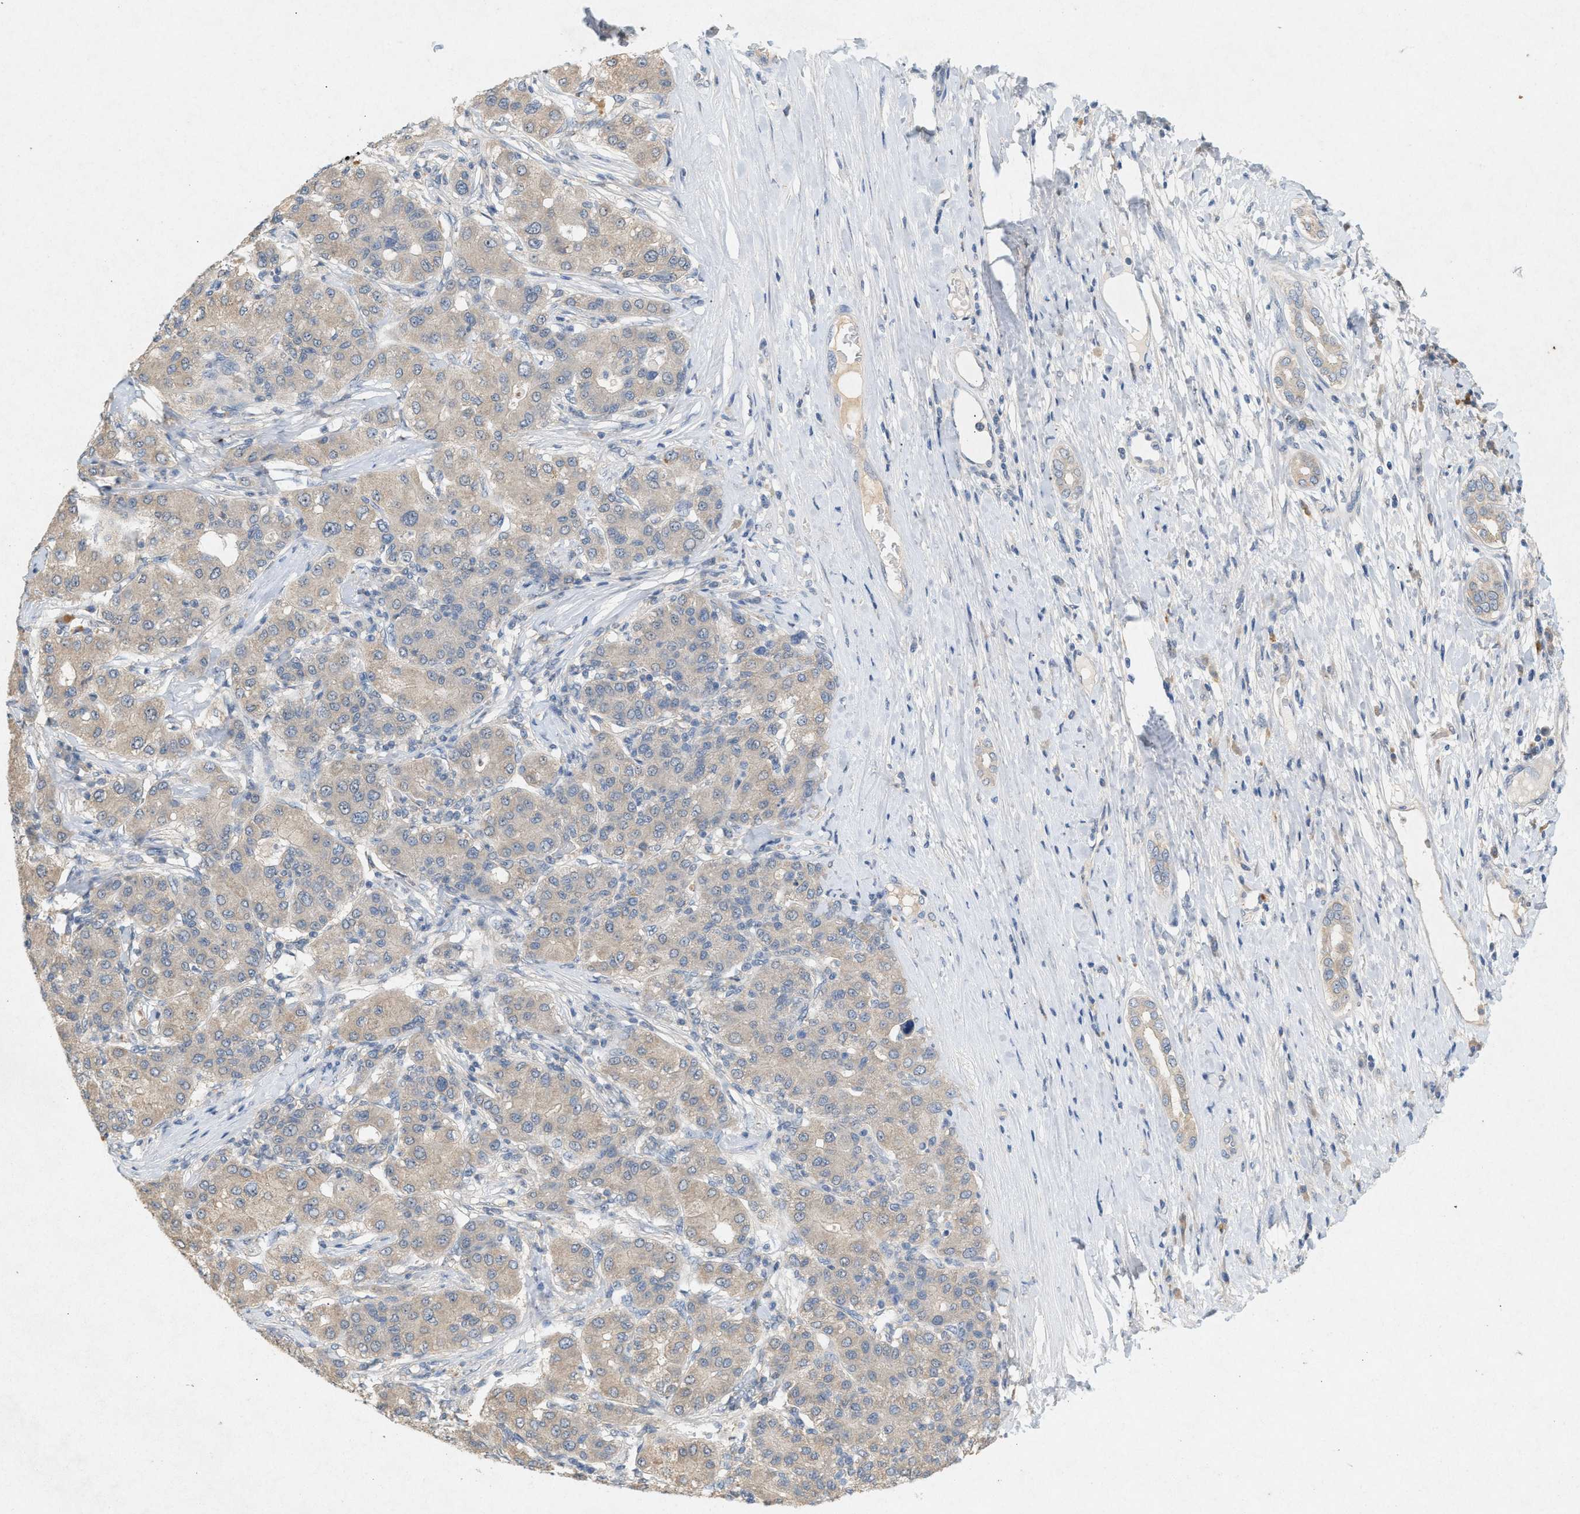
{"staining": {"intensity": "negative", "quantity": "none", "location": "none"}, "tissue": "liver cancer", "cell_type": "Tumor cells", "image_type": "cancer", "snomed": [{"axis": "morphology", "description": "Carcinoma, Hepatocellular, NOS"}, {"axis": "topography", "description": "Liver"}], "caption": "IHC of human hepatocellular carcinoma (liver) displays no expression in tumor cells.", "gene": "DCAF7", "patient": {"sex": "male", "age": 65}}